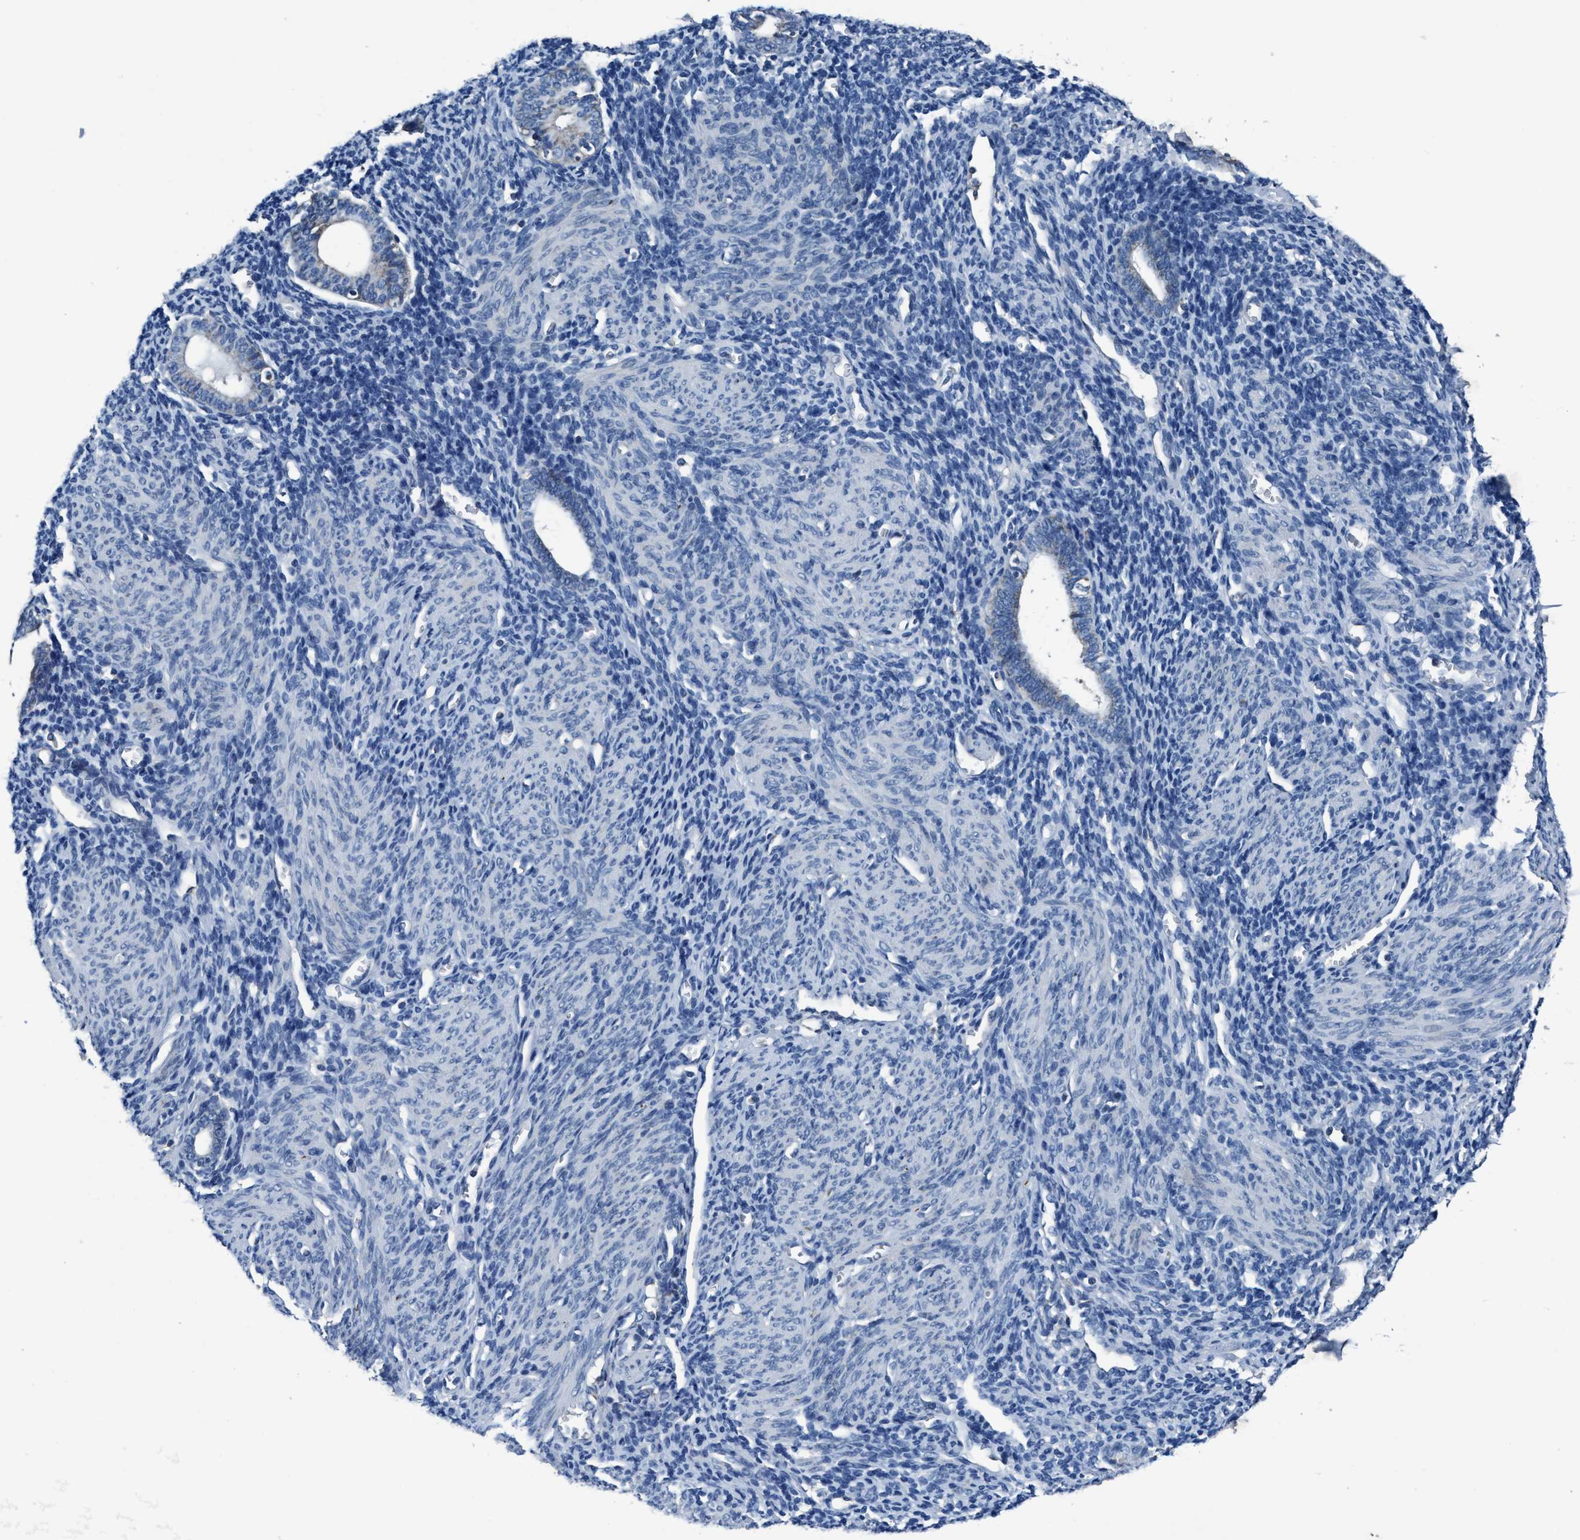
{"staining": {"intensity": "negative", "quantity": "none", "location": "none"}, "tissue": "endometrium", "cell_type": "Cells in endometrial stroma", "image_type": "normal", "snomed": [{"axis": "morphology", "description": "Normal tissue, NOS"}, {"axis": "morphology", "description": "Adenocarcinoma, NOS"}, {"axis": "topography", "description": "Endometrium"}], "caption": "Benign endometrium was stained to show a protein in brown. There is no significant staining in cells in endometrial stroma. The staining was performed using DAB to visualize the protein expression in brown, while the nuclei were stained in blue with hematoxylin (Magnification: 20x).", "gene": "ANKFN1", "patient": {"sex": "female", "age": 57}}